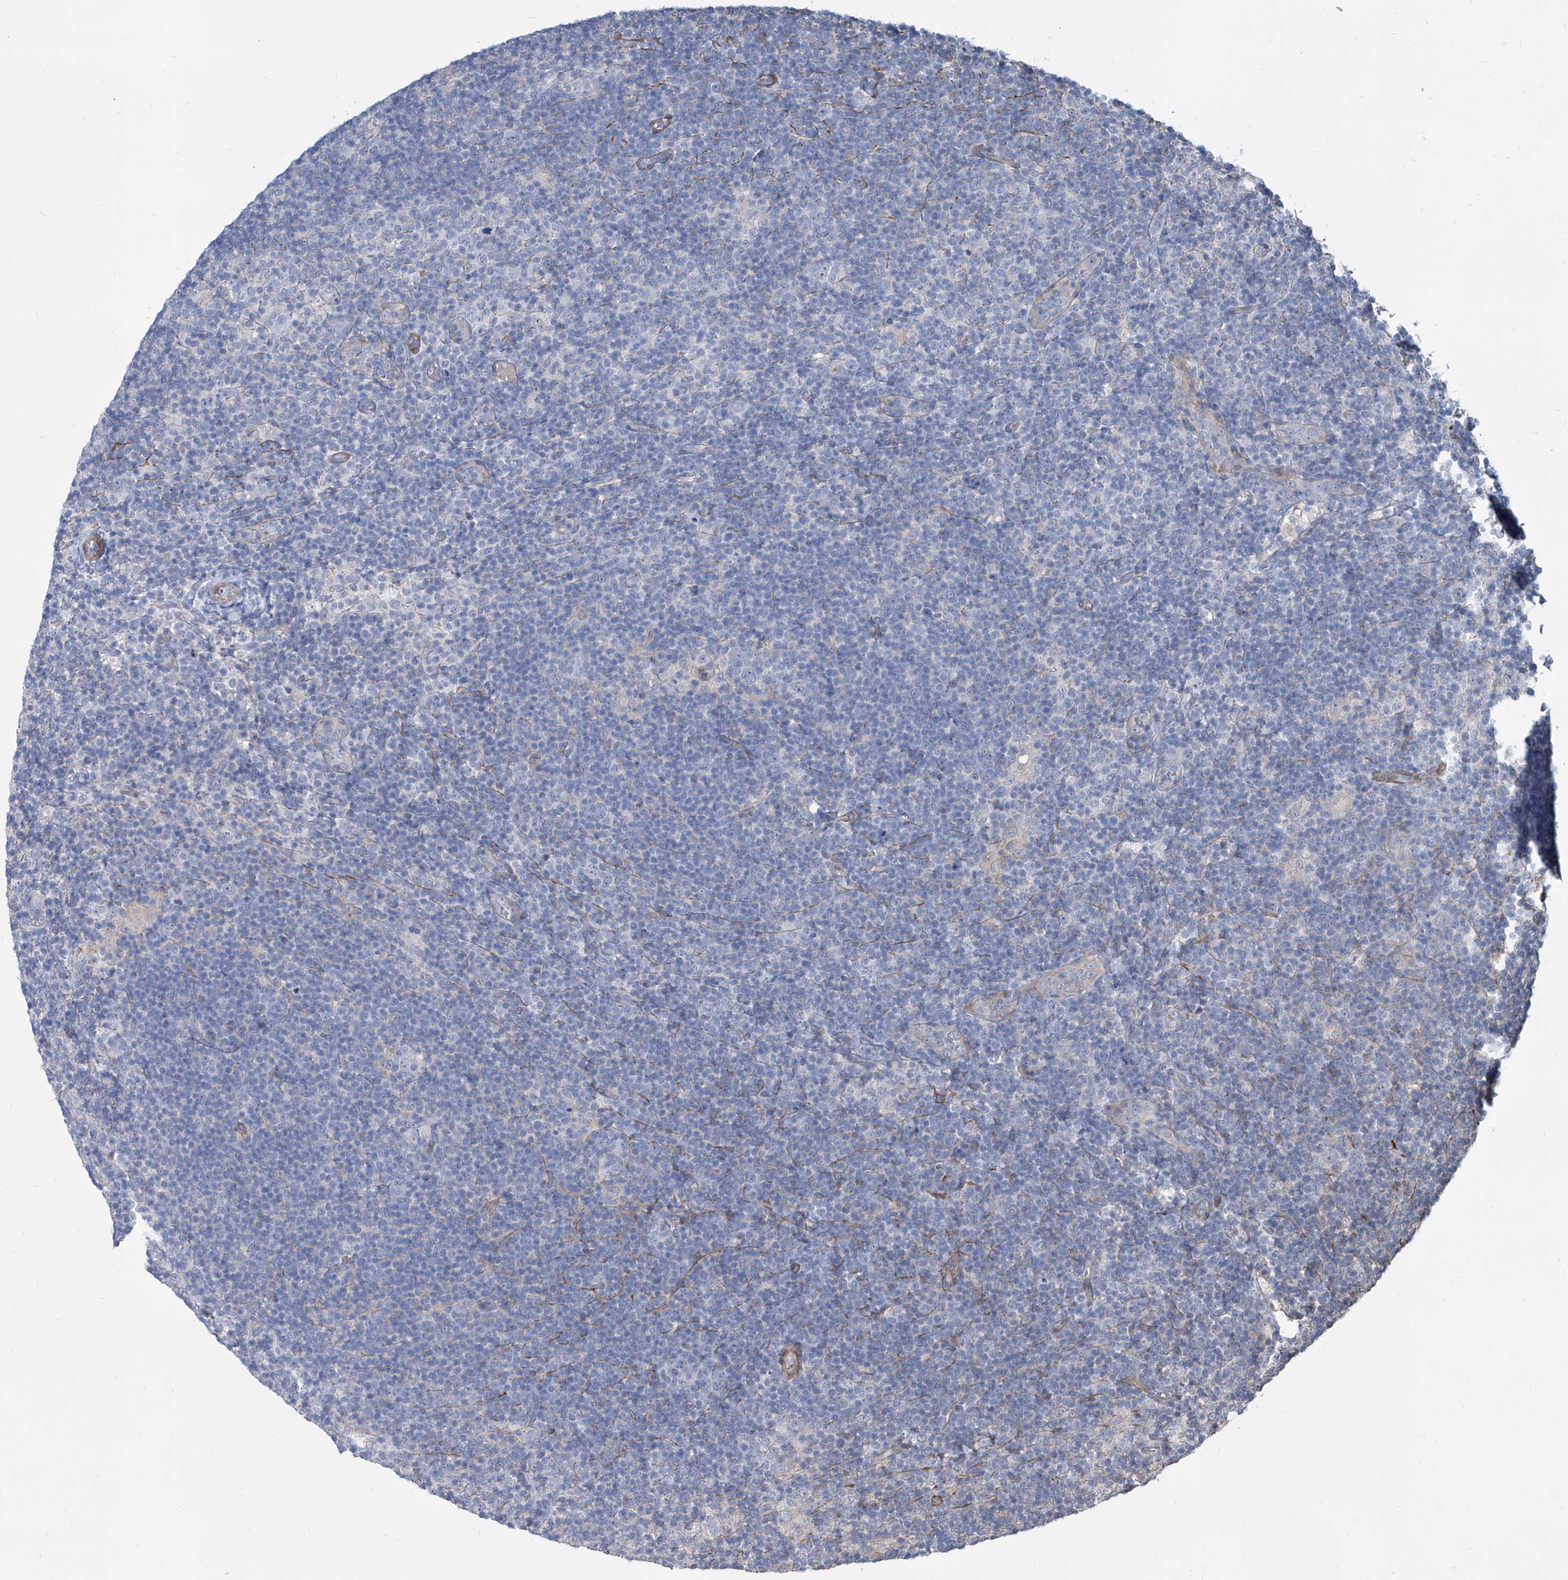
{"staining": {"intensity": "negative", "quantity": "none", "location": "none"}, "tissue": "lymphoma", "cell_type": "Tumor cells", "image_type": "cancer", "snomed": [{"axis": "morphology", "description": "Hodgkin's disease, NOS"}, {"axis": "topography", "description": "Lymph node"}], "caption": "IHC micrograph of lymphoma stained for a protein (brown), which reveals no staining in tumor cells.", "gene": "FAM83B", "patient": {"sex": "female", "age": 57}}